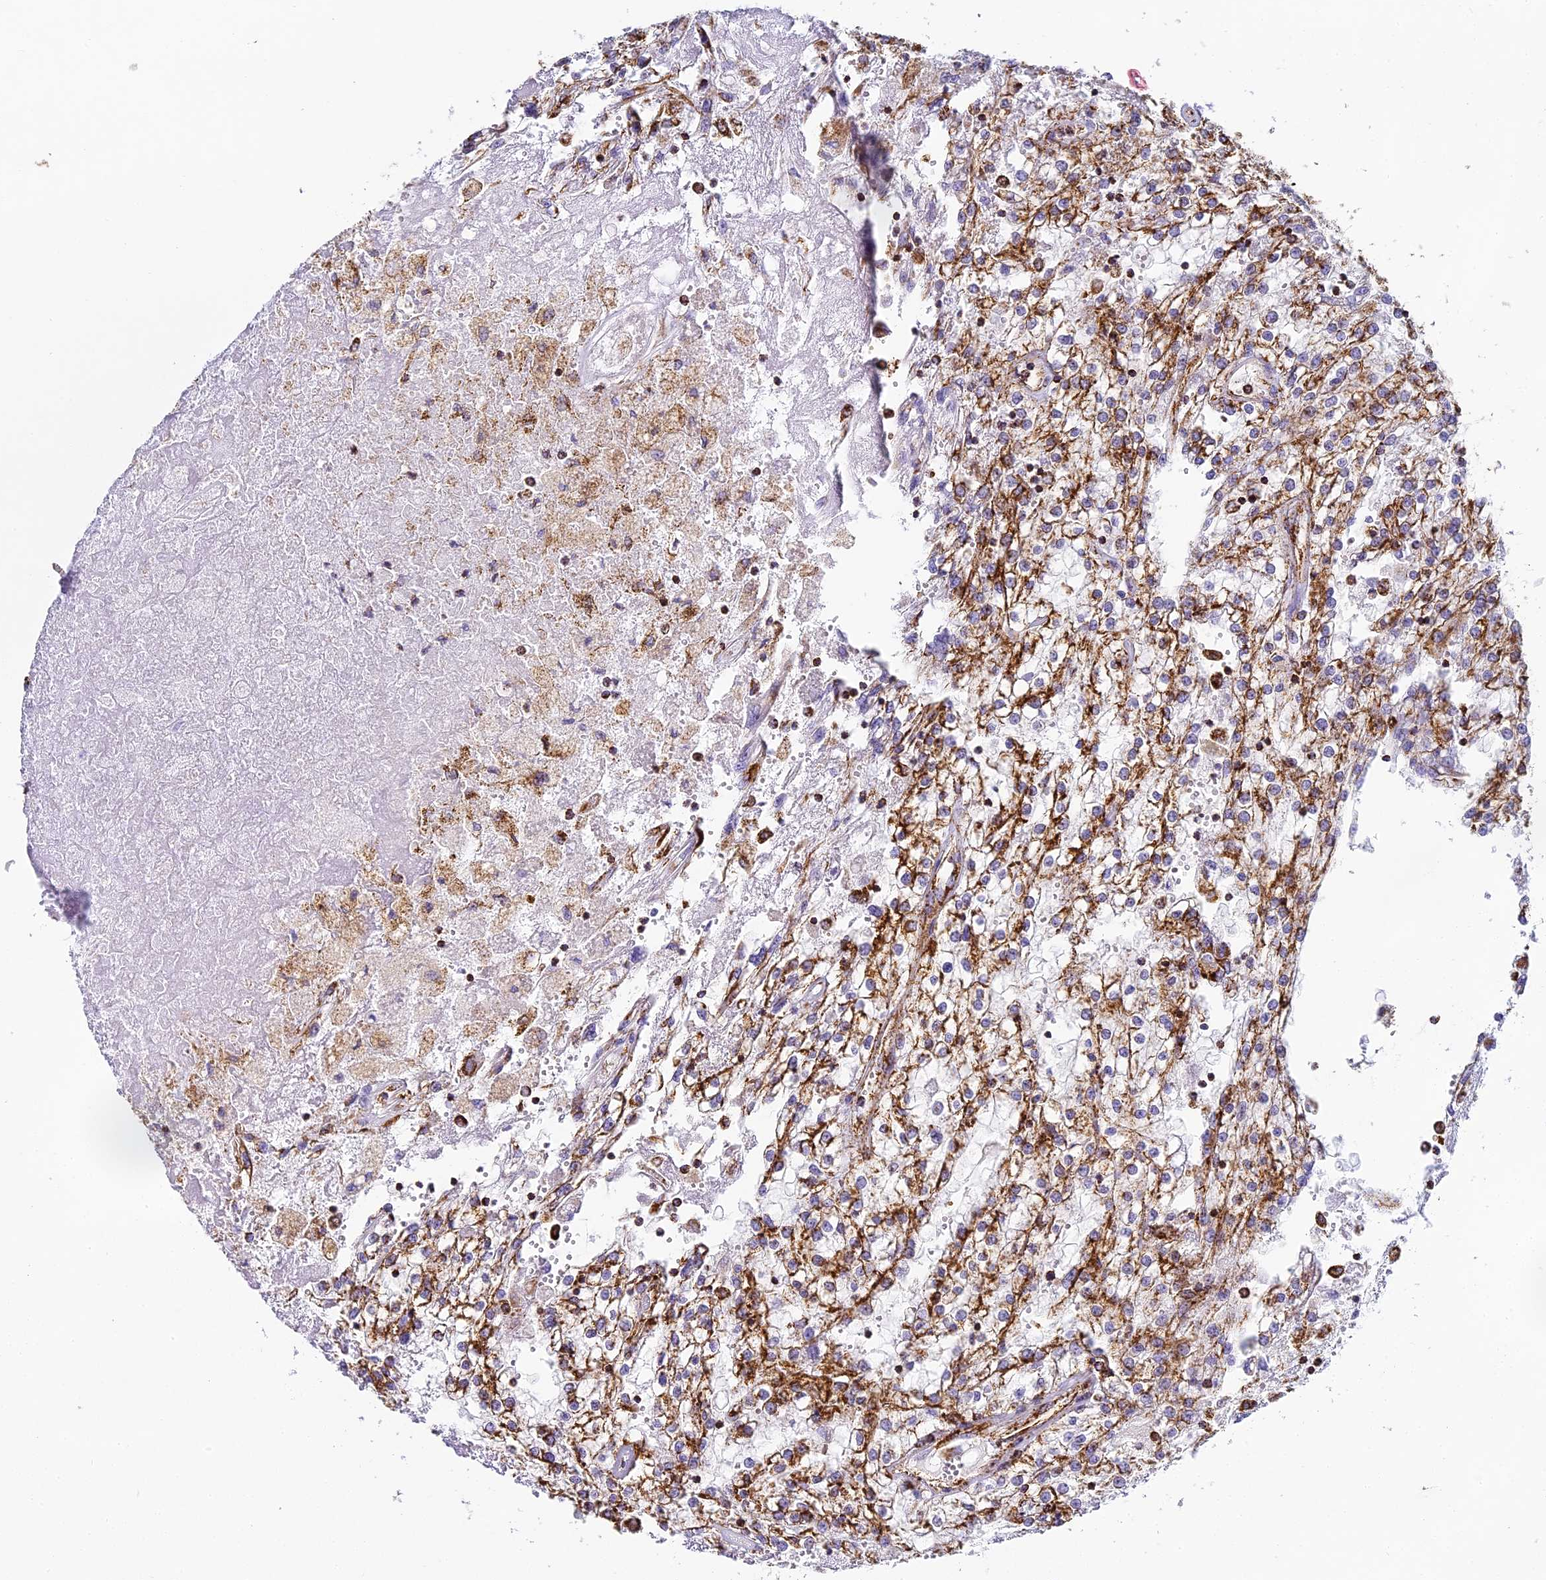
{"staining": {"intensity": "moderate", "quantity": ">75%", "location": "cytoplasmic/membranous"}, "tissue": "renal cancer", "cell_type": "Tumor cells", "image_type": "cancer", "snomed": [{"axis": "morphology", "description": "Adenocarcinoma, NOS"}, {"axis": "topography", "description": "Kidney"}], "caption": "Moderate cytoplasmic/membranous expression for a protein is seen in approximately >75% of tumor cells of renal cancer (adenocarcinoma) using immunohistochemistry (IHC).", "gene": "STK17A", "patient": {"sex": "female", "age": 52}}